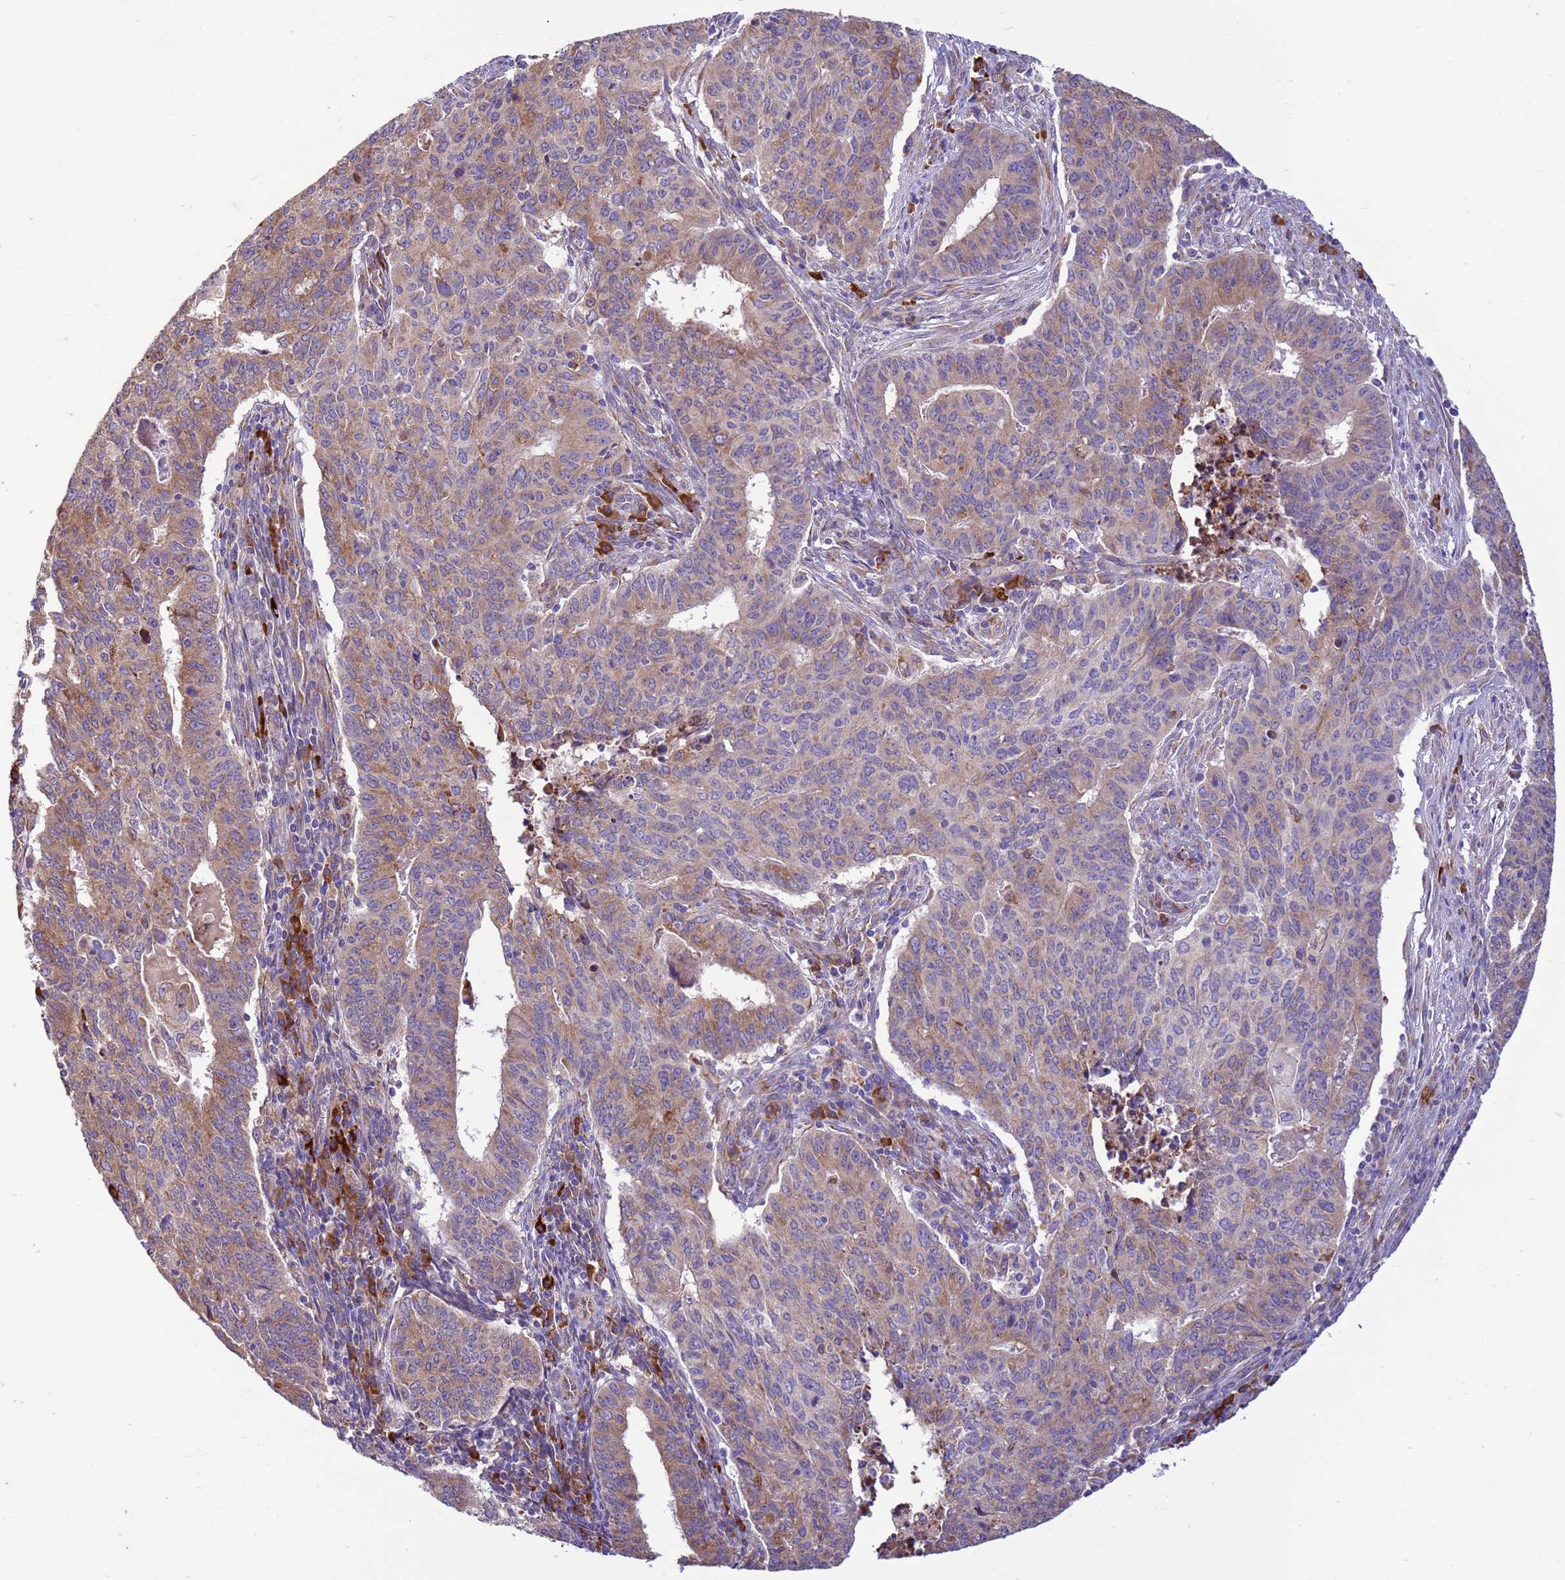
{"staining": {"intensity": "moderate", "quantity": "25%-75%", "location": "cytoplasmic/membranous"}, "tissue": "endometrial cancer", "cell_type": "Tumor cells", "image_type": "cancer", "snomed": [{"axis": "morphology", "description": "Adenocarcinoma, NOS"}, {"axis": "topography", "description": "Endometrium"}], "caption": "Immunohistochemistry photomicrograph of neoplastic tissue: human adenocarcinoma (endometrial) stained using immunohistochemistry (IHC) shows medium levels of moderate protein expression localized specifically in the cytoplasmic/membranous of tumor cells, appearing as a cytoplasmic/membranous brown color.", "gene": "THAP5", "patient": {"sex": "female", "age": 59}}